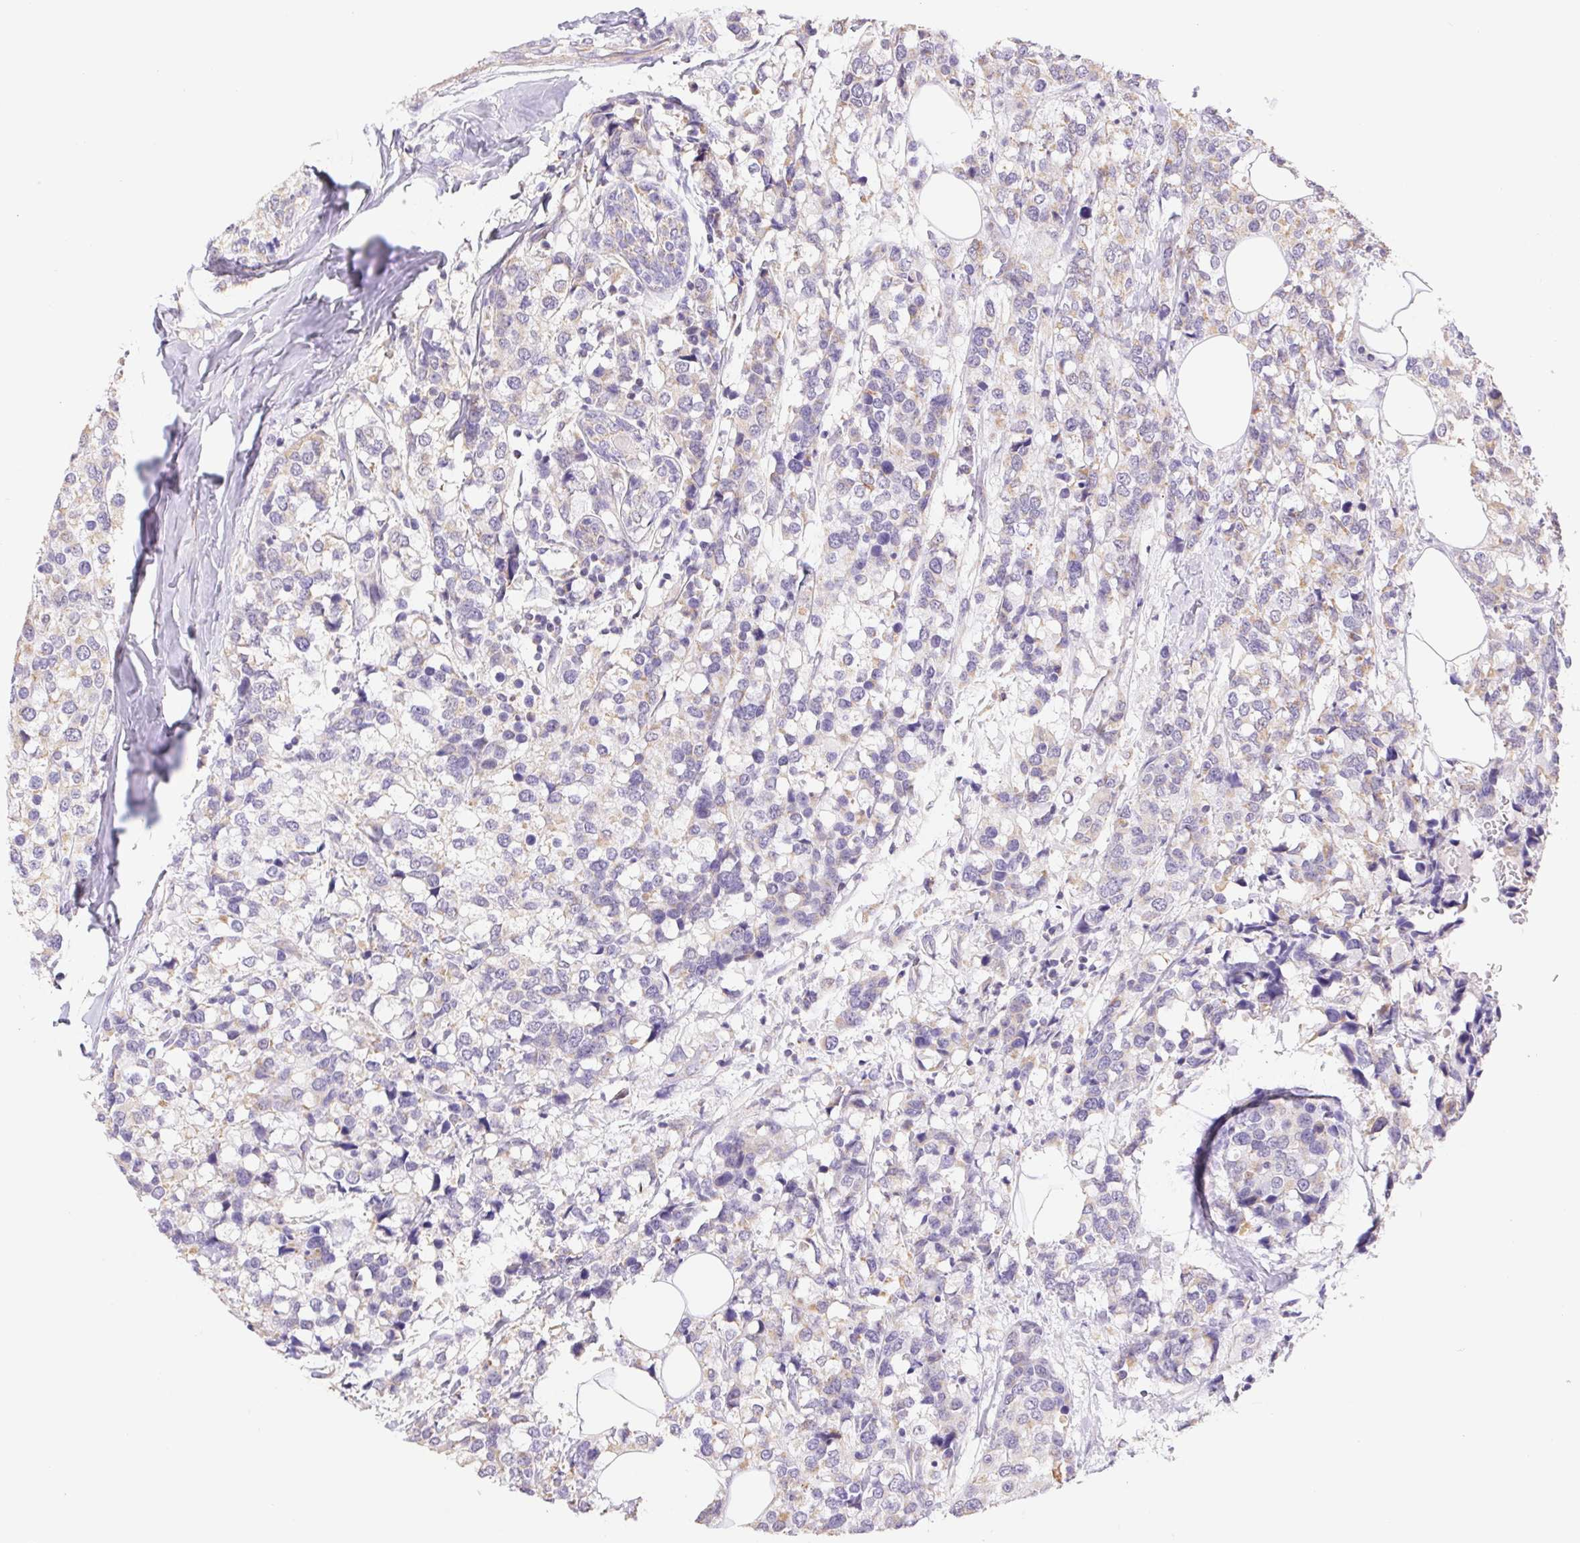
{"staining": {"intensity": "weak", "quantity": "<25%", "location": "cytoplasmic/membranous"}, "tissue": "breast cancer", "cell_type": "Tumor cells", "image_type": "cancer", "snomed": [{"axis": "morphology", "description": "Lobular carcinoma"}, {"axis": "topography", "description": "Breast"}], "caption": "A high-resolution image shows IHC staining of breast cancer (lobular carcinoma), which exhibits no significant expression in tumor cells. Nuclei are stained in blue.", "gene": "FKBP6", "patient": {"sex": "female", "age": 59}}